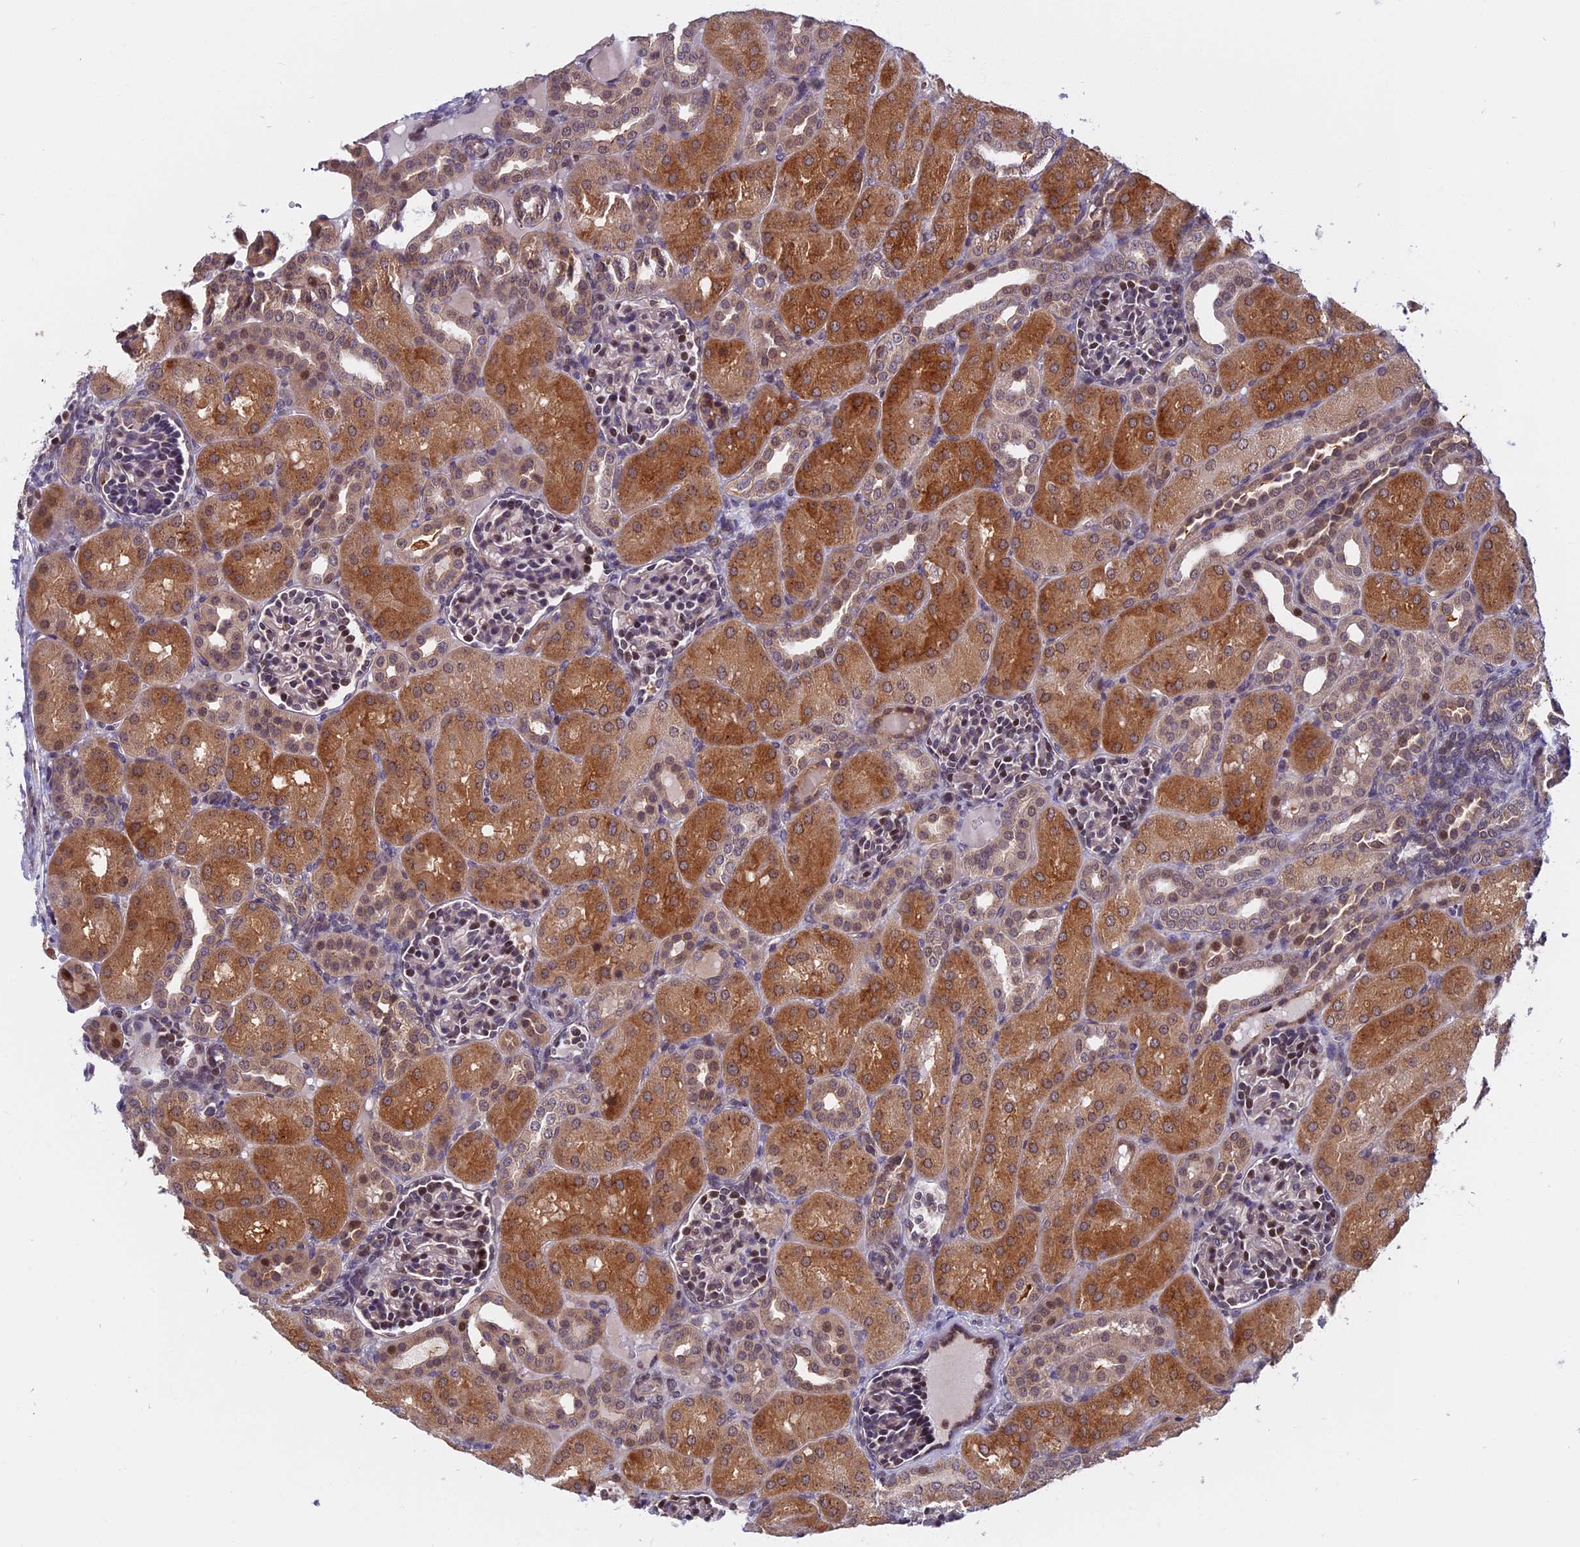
{"staining": {"intensity": "moderate", "quantity": "<25%", "location": "cytoplasmic/membranous,nuclear"}, "tissue": "kidney", "cell_type": "Cells in glomeruli", "image_type": "normal", "snomed": [{"axis": "morphology", "description": "Normal tissue, NOS"}, {"axis": "topography", "description": "Kidney"}], "caption": "Immunohistochemical staining of unremarkable kidney shows moderate cytoplasmic/membranous,nuclear protein positivity in about <25% of cells in glomeruli.", "gene": "CCDC113", "patient": {"sex": "male", "age": 1}}